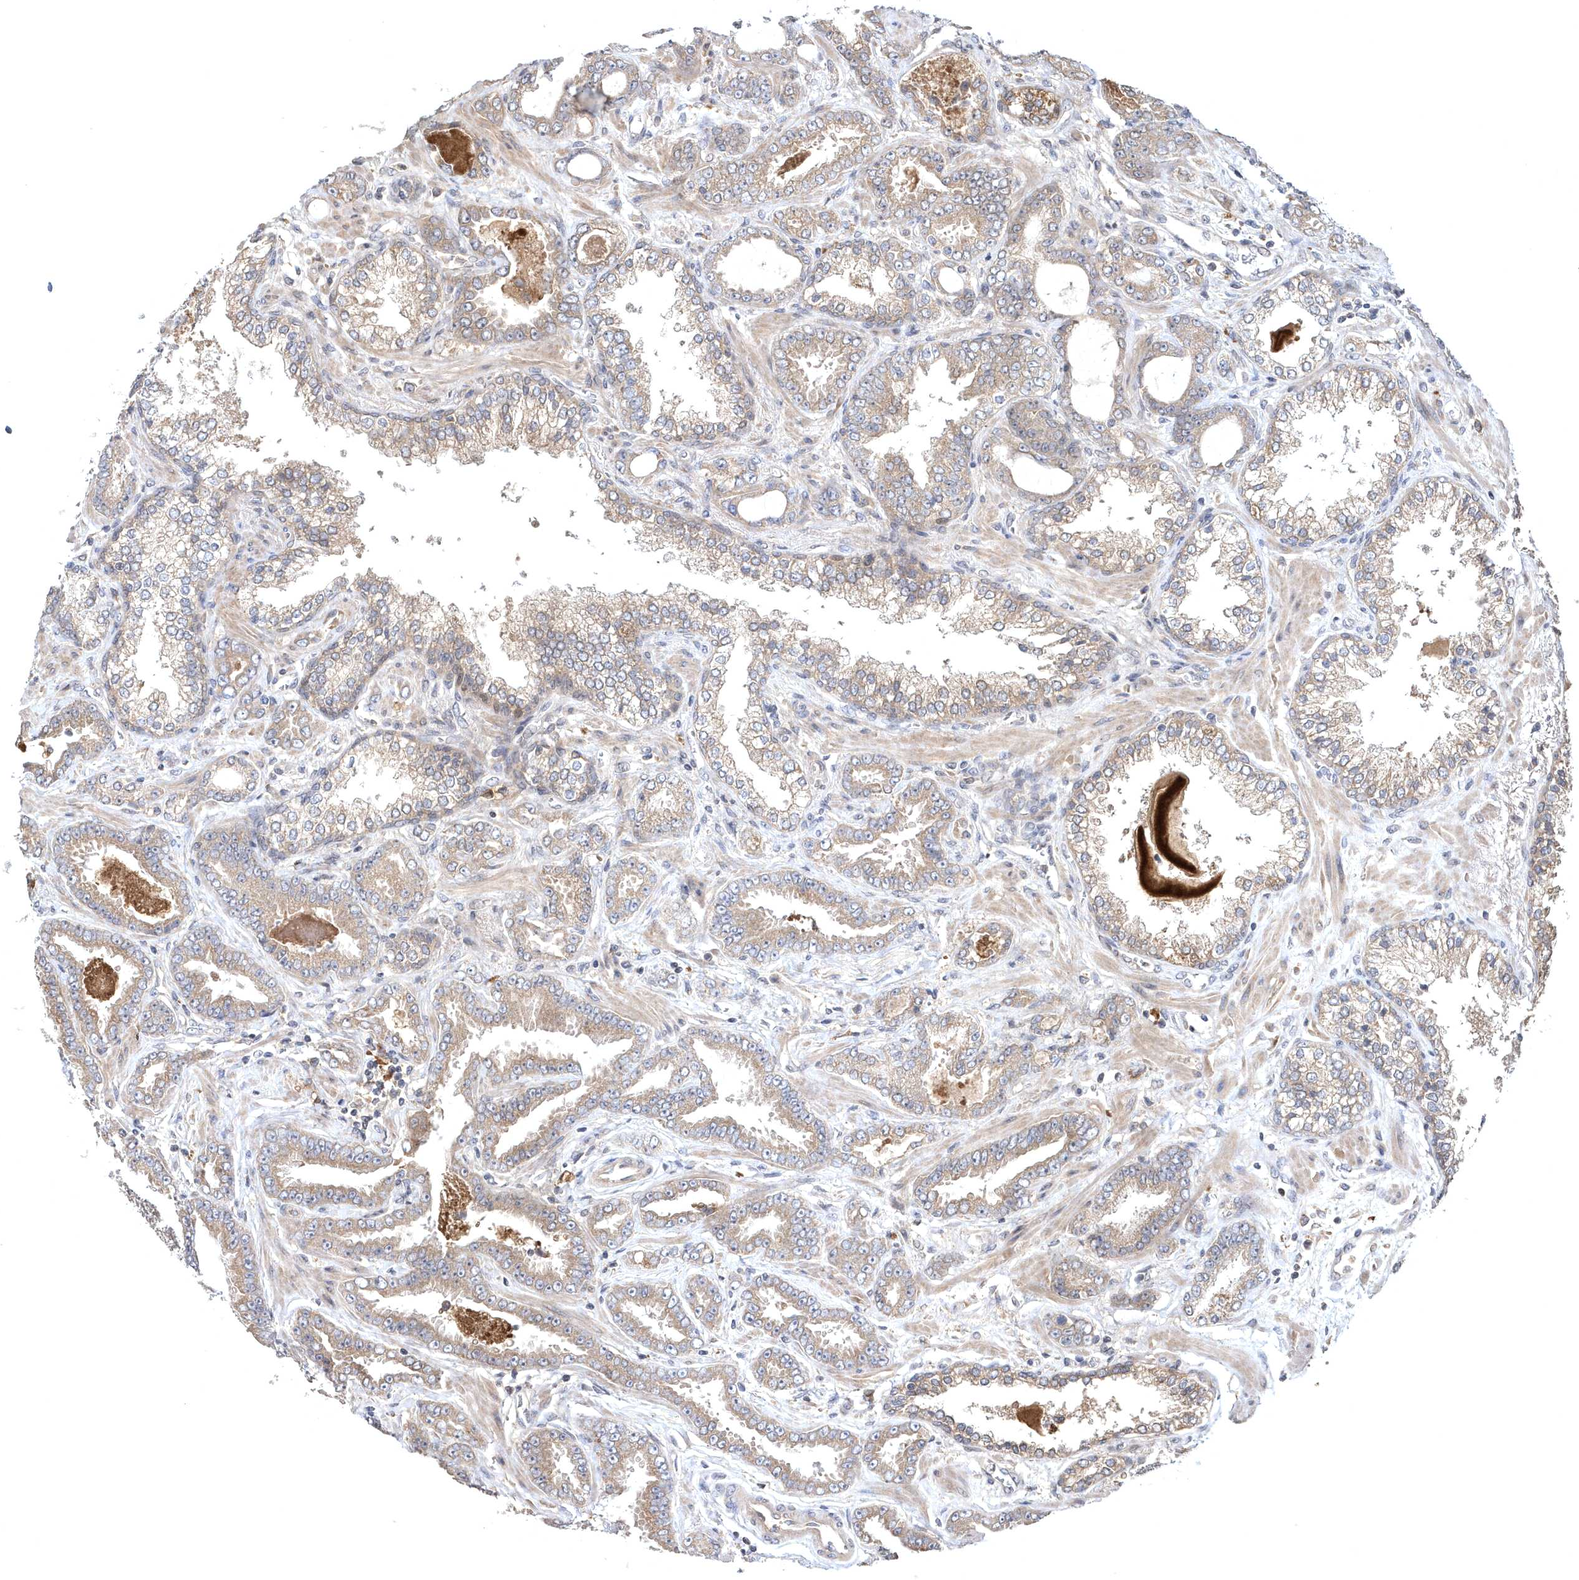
{"staining": {"intensity": "weak", "quantity": ">75%", "location": "cytoplasmic/membranous"}, "tissue": "prostate cancer", "cell_type": "Tumor cells", "image_type": "cancer", "snomed": [{"axis": "morphology", "description": "Adenocarcinoma, Low grade"}, {"axis": "topography", "description": "Prostate"}], "caption": "Immunohistochemical staining of human prostate adenocarcinoma (low-grade) demonstrates low levels of weak cytoplasmic/membranous protein positivity in about >75% of tumor cells. The staining was performed using DAB (3,3'-diaminobenzidine) to visualize the protein expression in brown, while the nuclei were stained in blue with hematoxylin (Magnification: 20x).", "gene": "HMGCS1", "patient": {"sex": "male", "age": 60}}